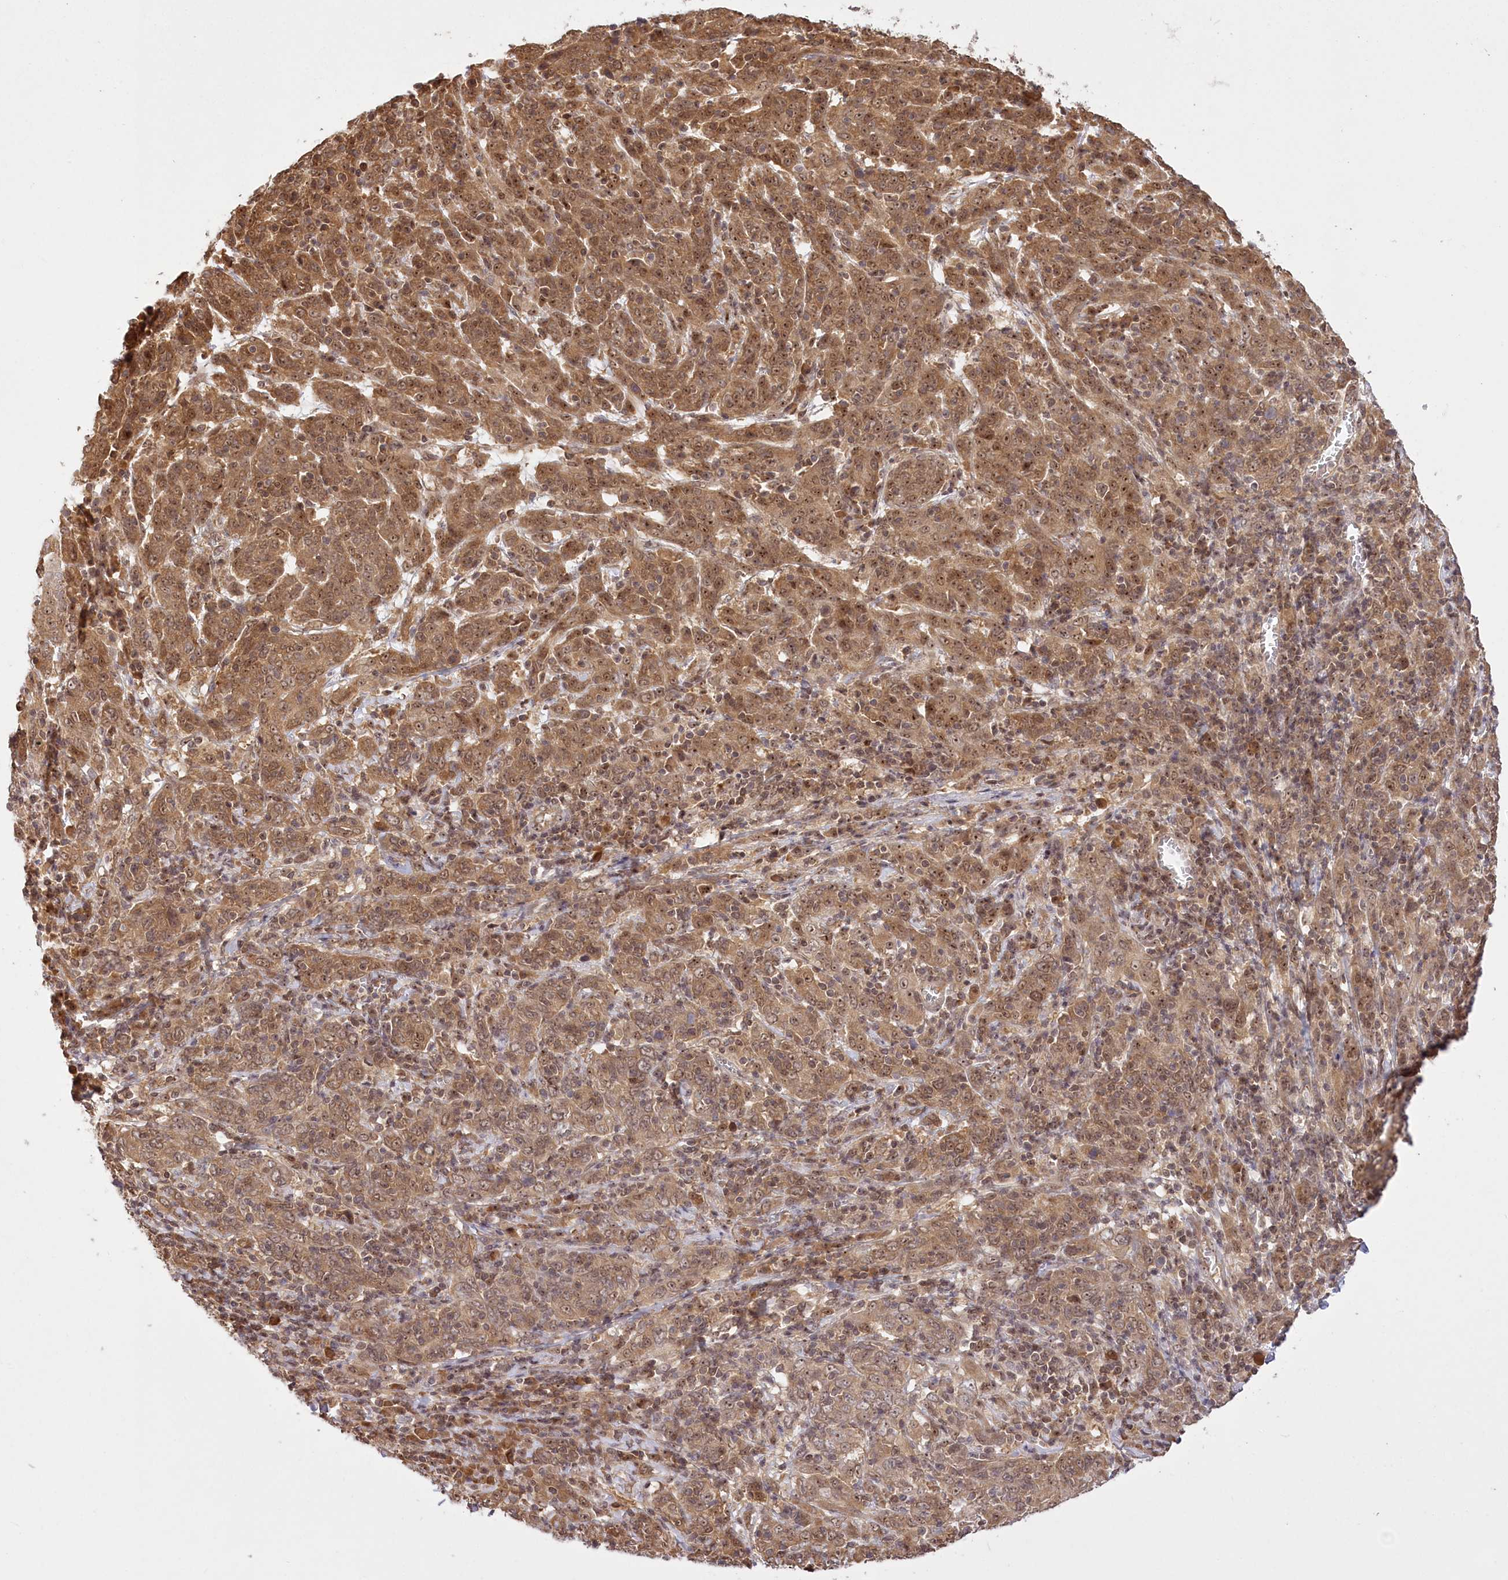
{"staining": {"intensity": "moderate", "quantity": ">75%", "location": "cytoplasmic/membranous,nuclear"}, "tissue": "cervical cancer", "cell_type": "Tumor cells", "image_type": "cancer", "snomed": [{"axis": "morphology", "description": "Squamous cell carcinoma, NOS"}, {"axis": "topography", "description": "Cervix"}], "caption": "Tumor cells show medium levels of moderate cytoplasmic/membranous and nuclear positivity in approximately >75% of cells in cervical squamous cell carcinoma.", "gene": "SERGEF", "patient": {"sex": "female", "age": 67}}